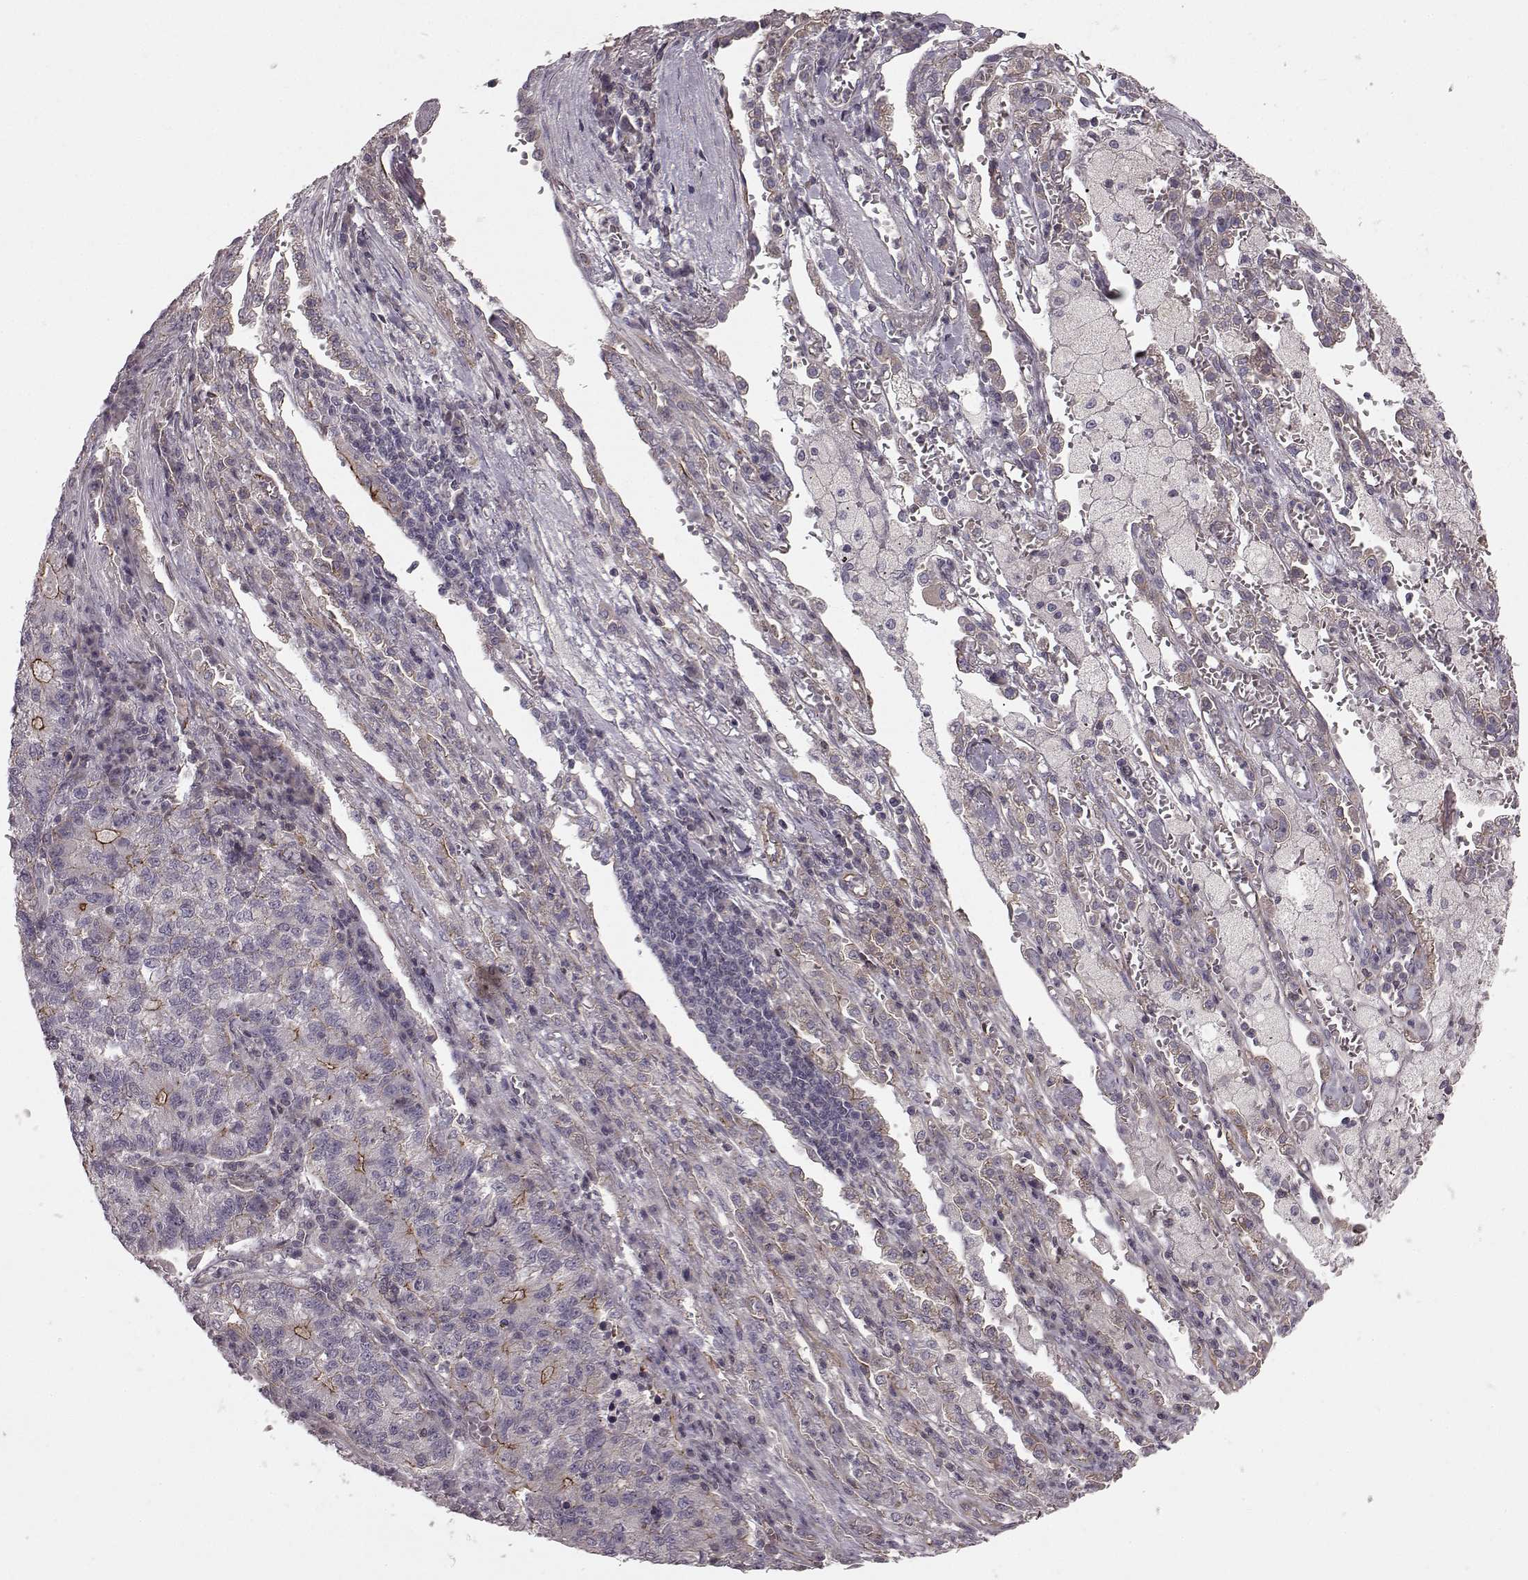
{"staining": {"intensity": "negative", "quantity": "none", "location": "none"}, "tissue": "lung cancer", "cell_type": "Tumor cells", "image_type": "cancer", "snomed": [{"axis": "morphology", "description": "Adenocarcinoma, NOS"}, {"axis": "topography", "description": "Lung"}], "caption": "High magnification brightfield microscopy of lung adenocarcinoma stained with DAB (brown) and counterstained with hematoxylin (blue): tumor cells show no significant expression.", "gene": "SLC22A18", "patient": {"sex": "male", "age": 57}}